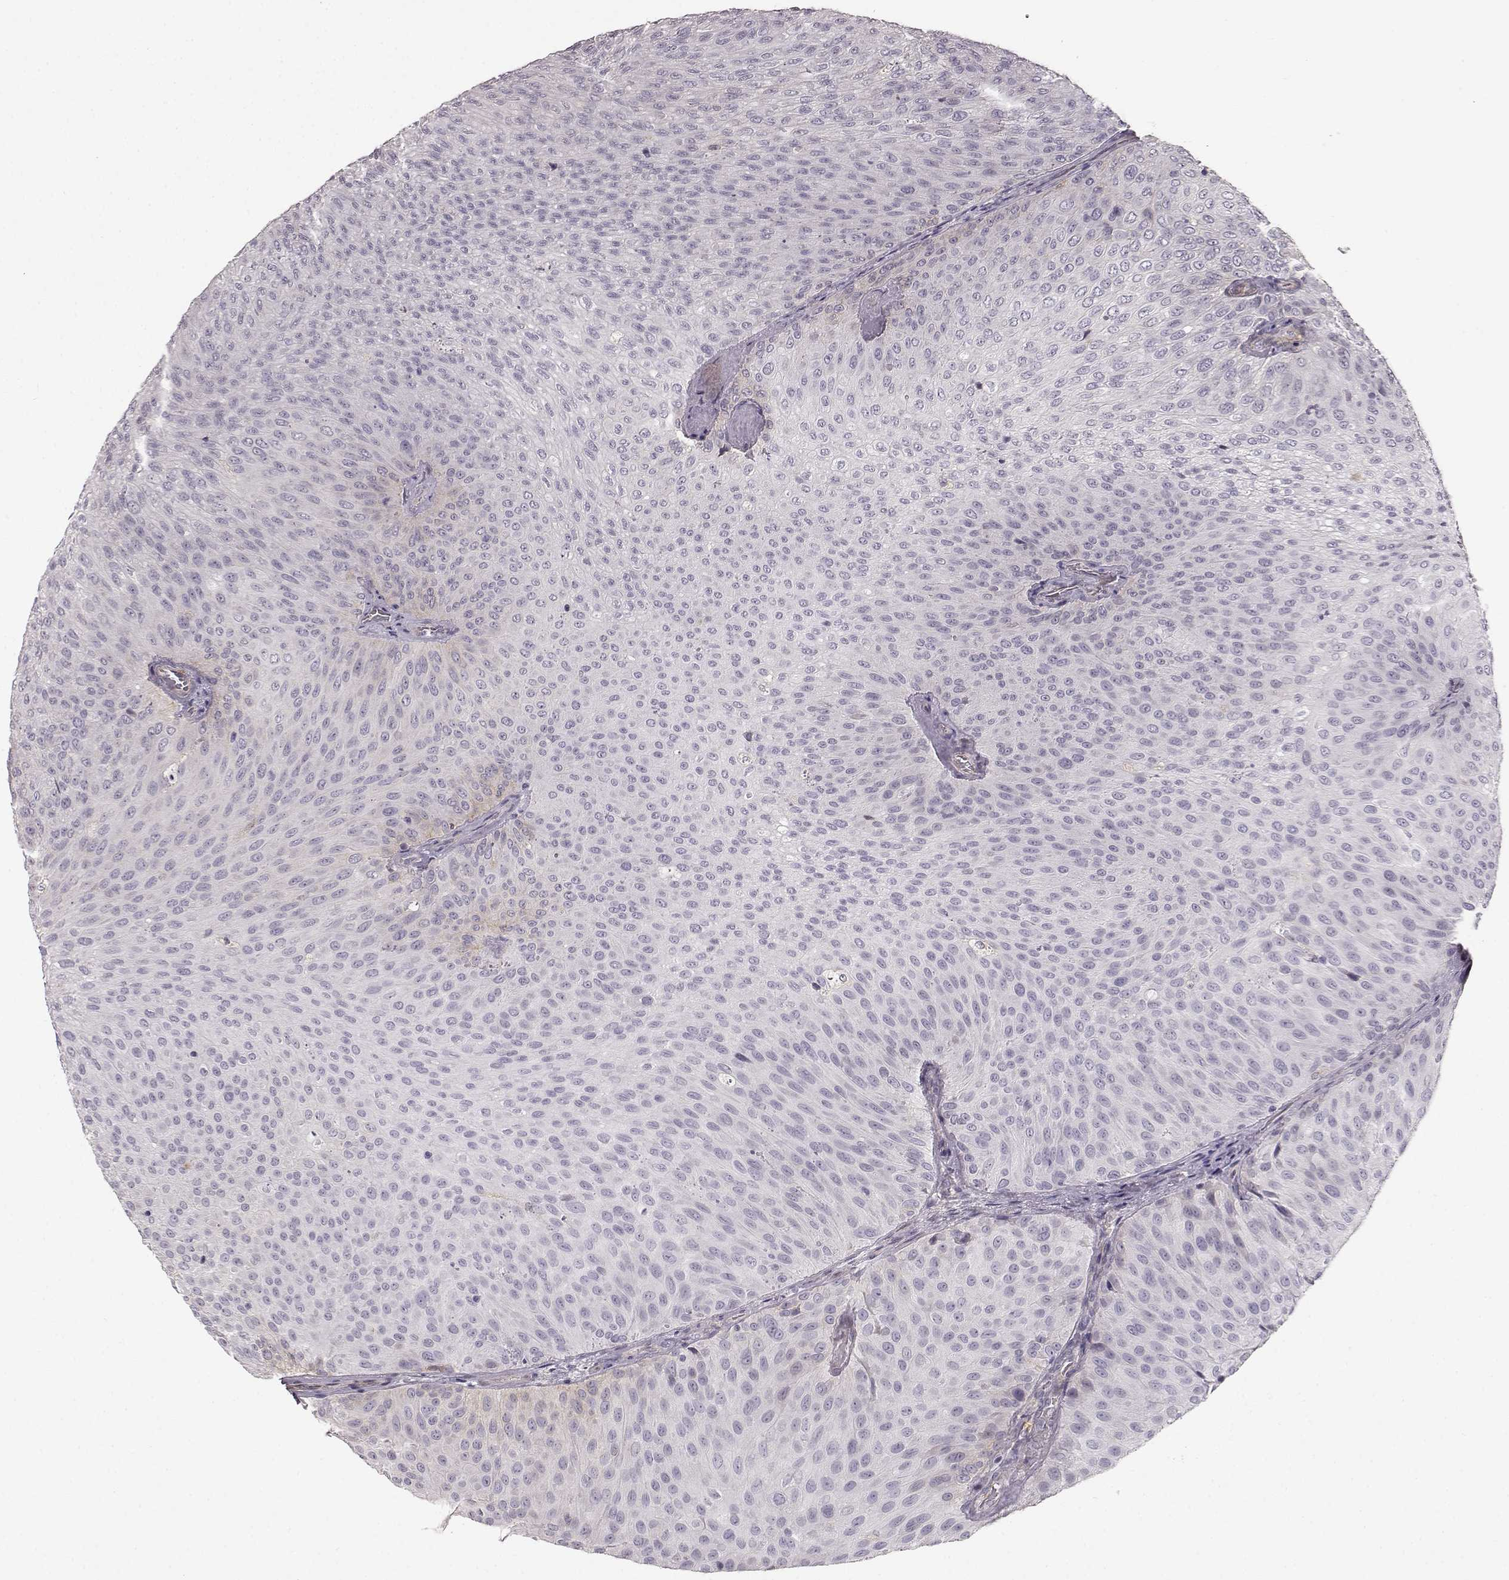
{"staining": {"intensity": "negative", "quantity": "none", "location": "none"}, "tissue": "urothelial cancer", "cell_type": "Tumor cells", "image_type": "cancer", "snomed": [{"axis": "morphology", "description": "Urothelial carcinoma, Low grade"}, {"axis": "topography", "description": "Urinary bladder"}], "caption": "Urothelial cancer was stained to show a protein in brown. There is no significant expression in tumor cells.", "gene": "GPR50", "patient": {"sex": "male", "age": 78}}